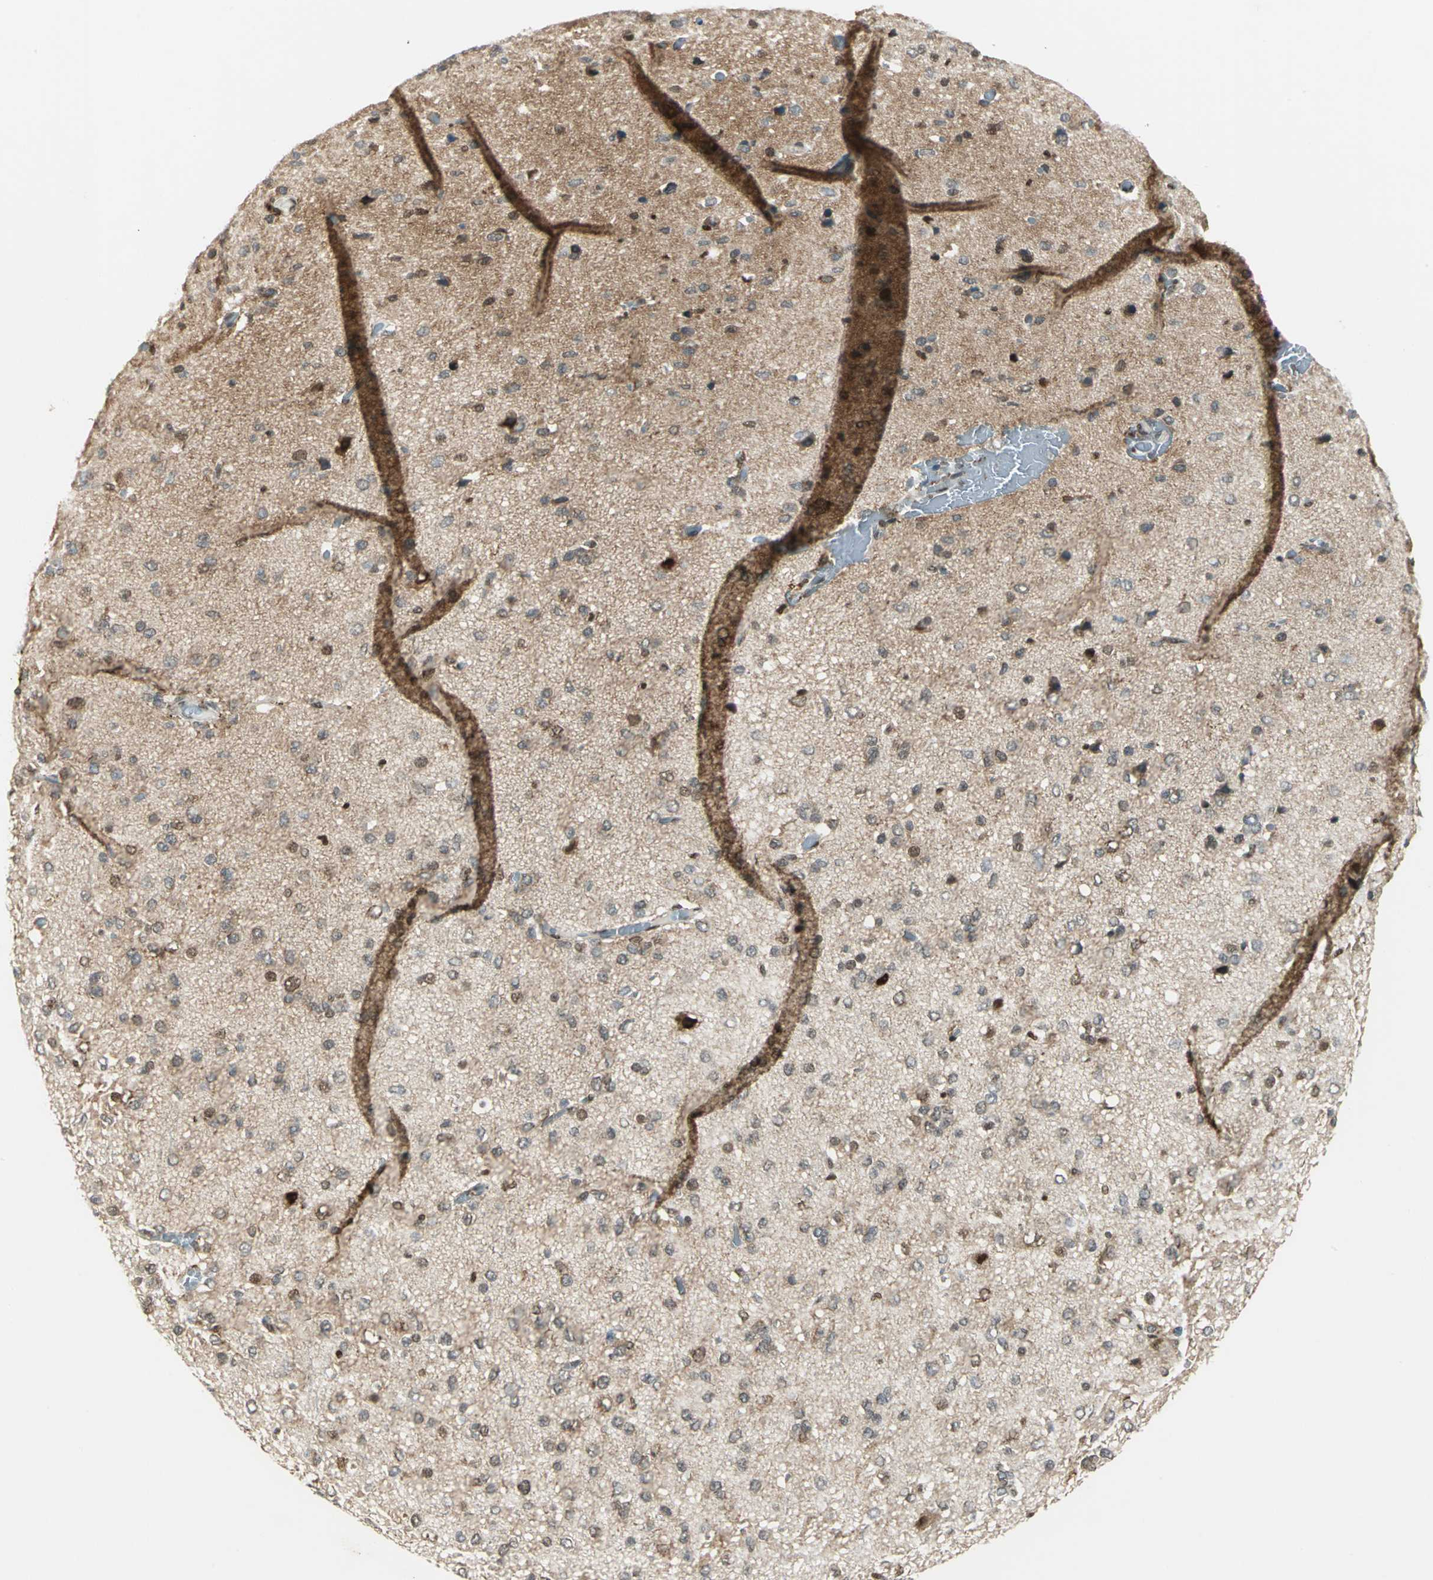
{"staining": {"intensity": "weak", "quantity": "25%-75%", "location": "cytoplasmic/membranous,nuclear"}, "tissue": "glioma", "cell_type": "Tumor cells", "image_type": "cancer", "snomed": [{"axis": "morphology", "description": "Glioma, malignant, Low grade"}, {"axis": "topography", "description": "Brain"}], "caption": "IHC of malignant glioma (low-grade) displays low levels of weak cytoplasmic/membranous and nuclear expression in about 25%-75% of tumor cells. The staining was performed using DAB to visualize the protein expression in brown, while the nuclei were stained in blue with hematoxylin (Magnification: 20x).", "gene": "RAD17", "patient": {"sex": "male", "age": 42}}